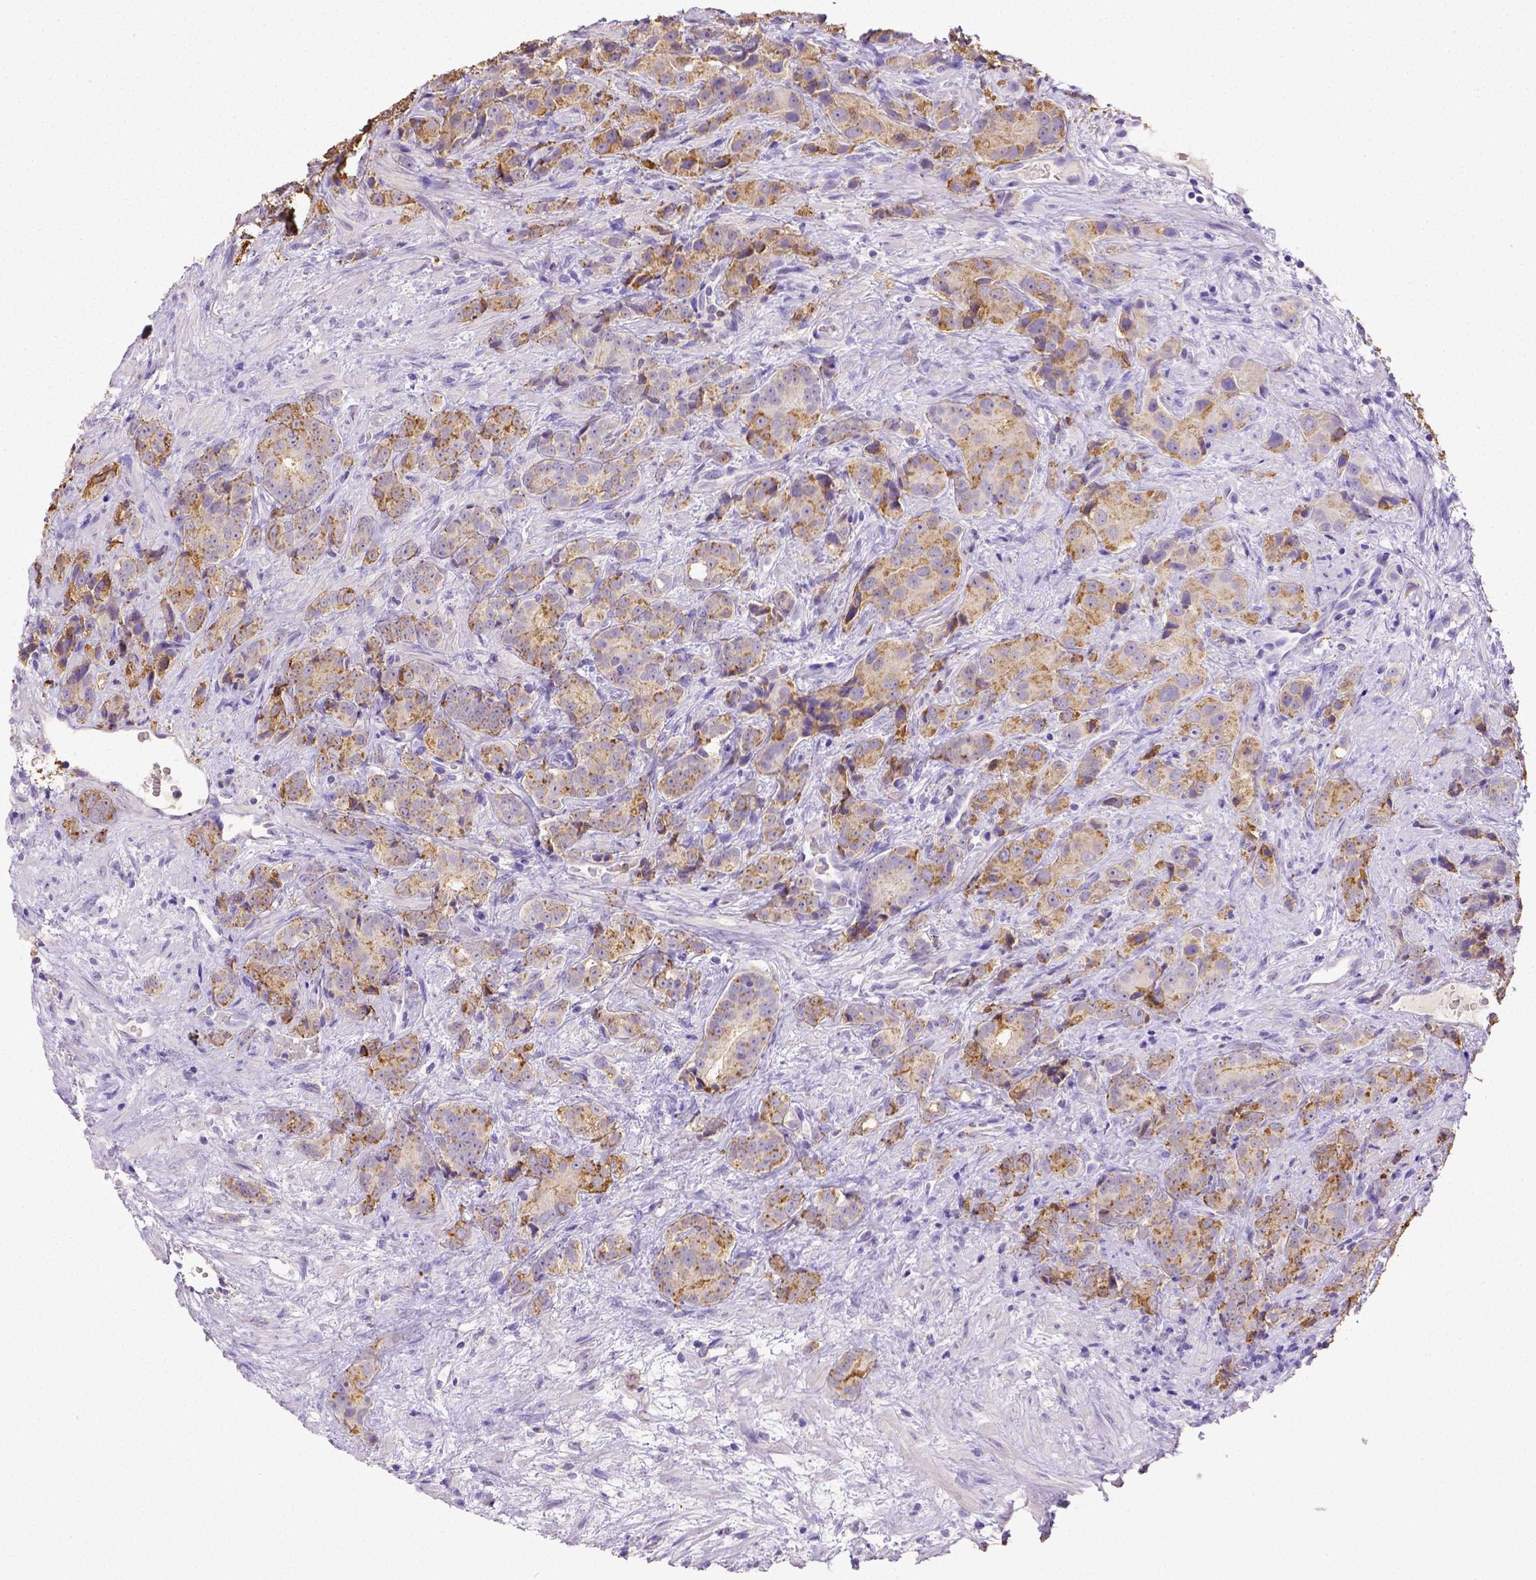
{"staining": {"intensity": "moderate", "quantity": ">75%", "location": "cytoplasmic/membranous"}, "tissue": "prostate cancer", "cell_type": "Tumor cells", "image_type": "cancer", "snomed": [{"axis": "morphology", "description": "Adenocarcinoma, High grade"}, {"axis": "topography", "description": "Prostate"}], "caption": "Brown immunohistochemical staining in human adenocarcinoma (high-grade) (prostate) exhibits moderate cytoplasmic/membranous positivity in about >75% of tumor cells.", "gene": "B3GAT1", "patient": {"sex": "male", "age": 90}}